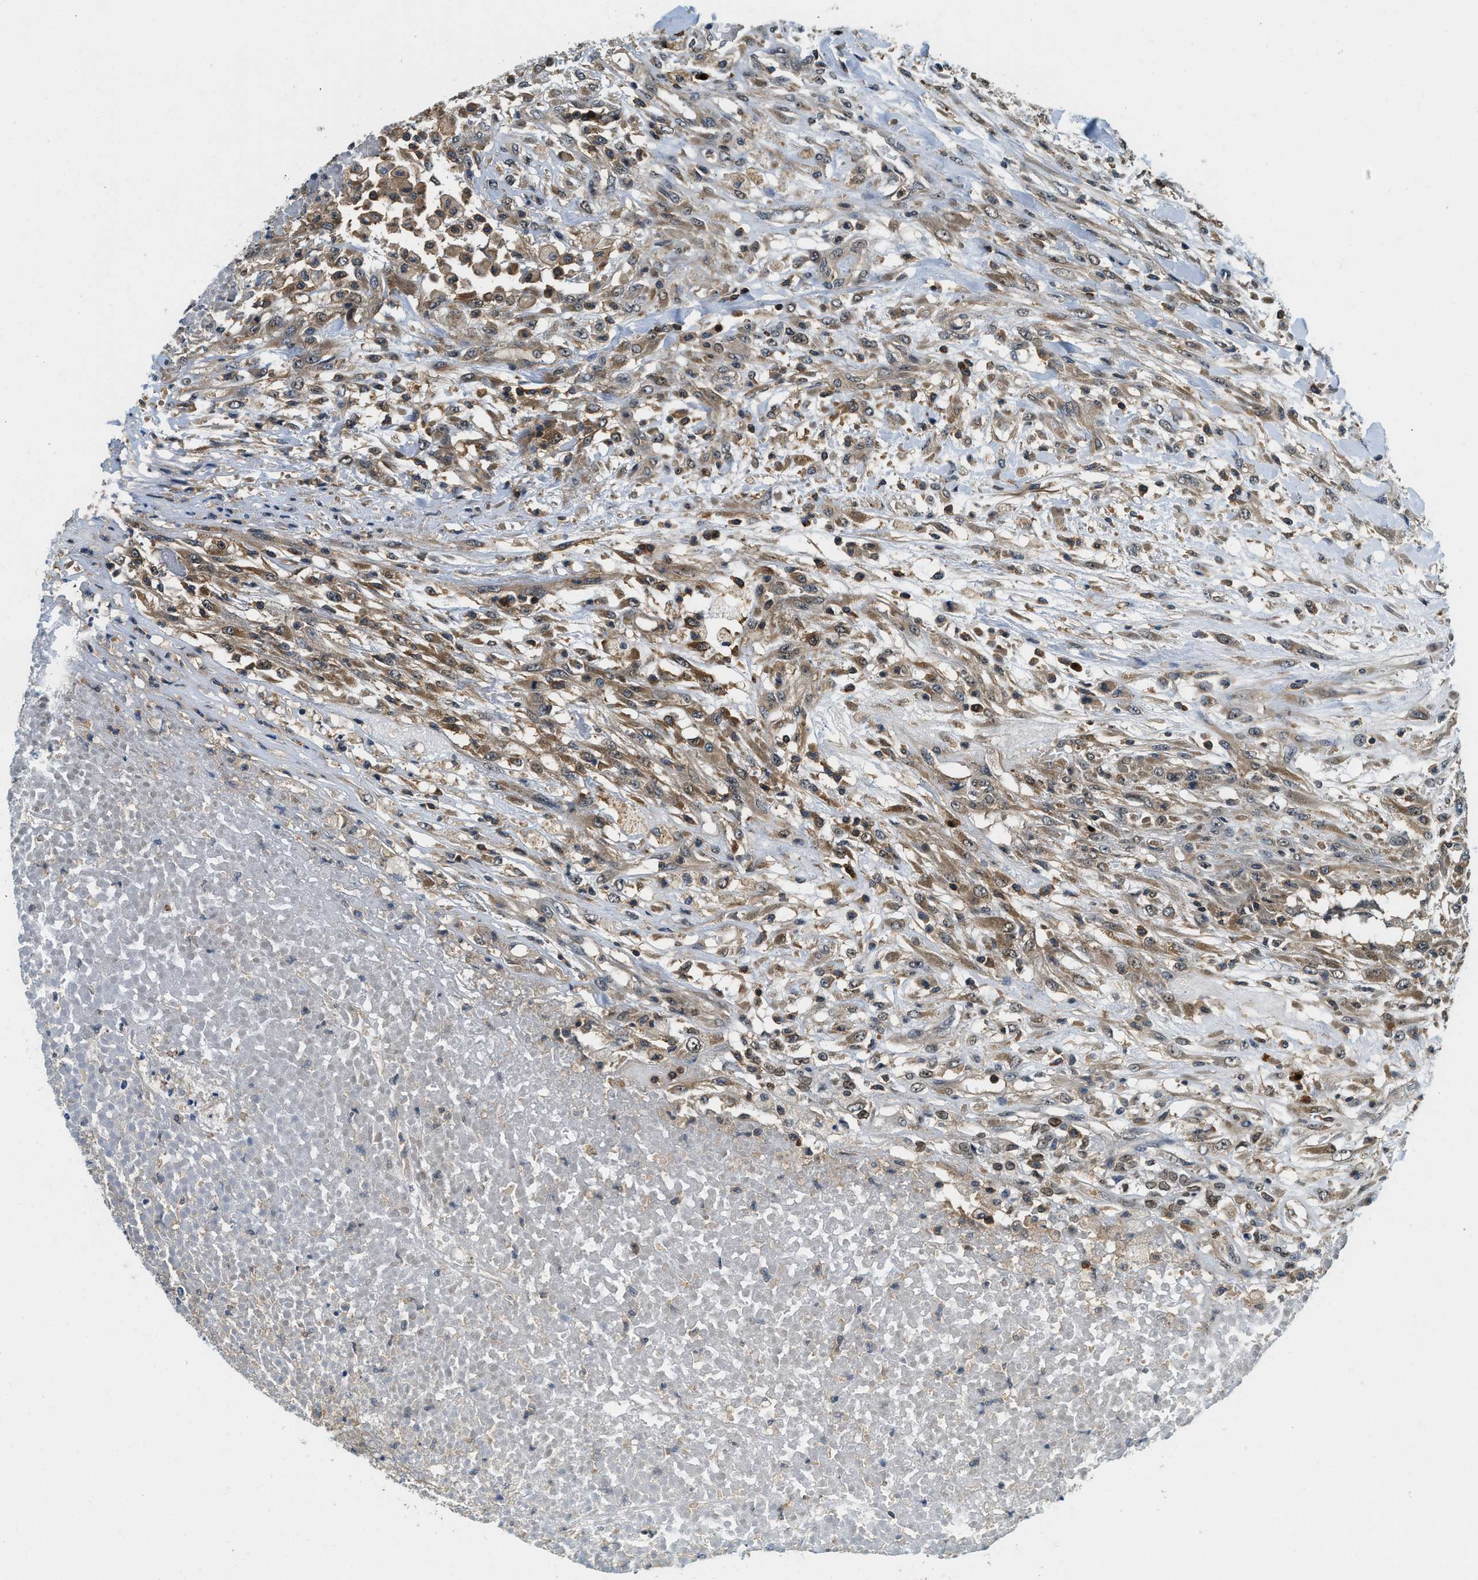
{"staining": {"intensity": "moderate", "quantity": ">75%", "location": "cytoplasmic/membranous,nuclear"}, "tissue": "testis cancer", "cell_type": "Tumor cells", "image_type": "cancer", "snomed": [{"axis": "morphology", "description": "Seminoma, NOS"}, {"axis": "topography", "description": "Testis"}], "caption": "Human seminoma (testis) stained with a brown dye exhibits moderate cytoplasmic/membranous and nuclear positive staining in about >75% of tumor cells.", "gene": "GMPPB", "patient": {"sex": "male", "age": 59}}